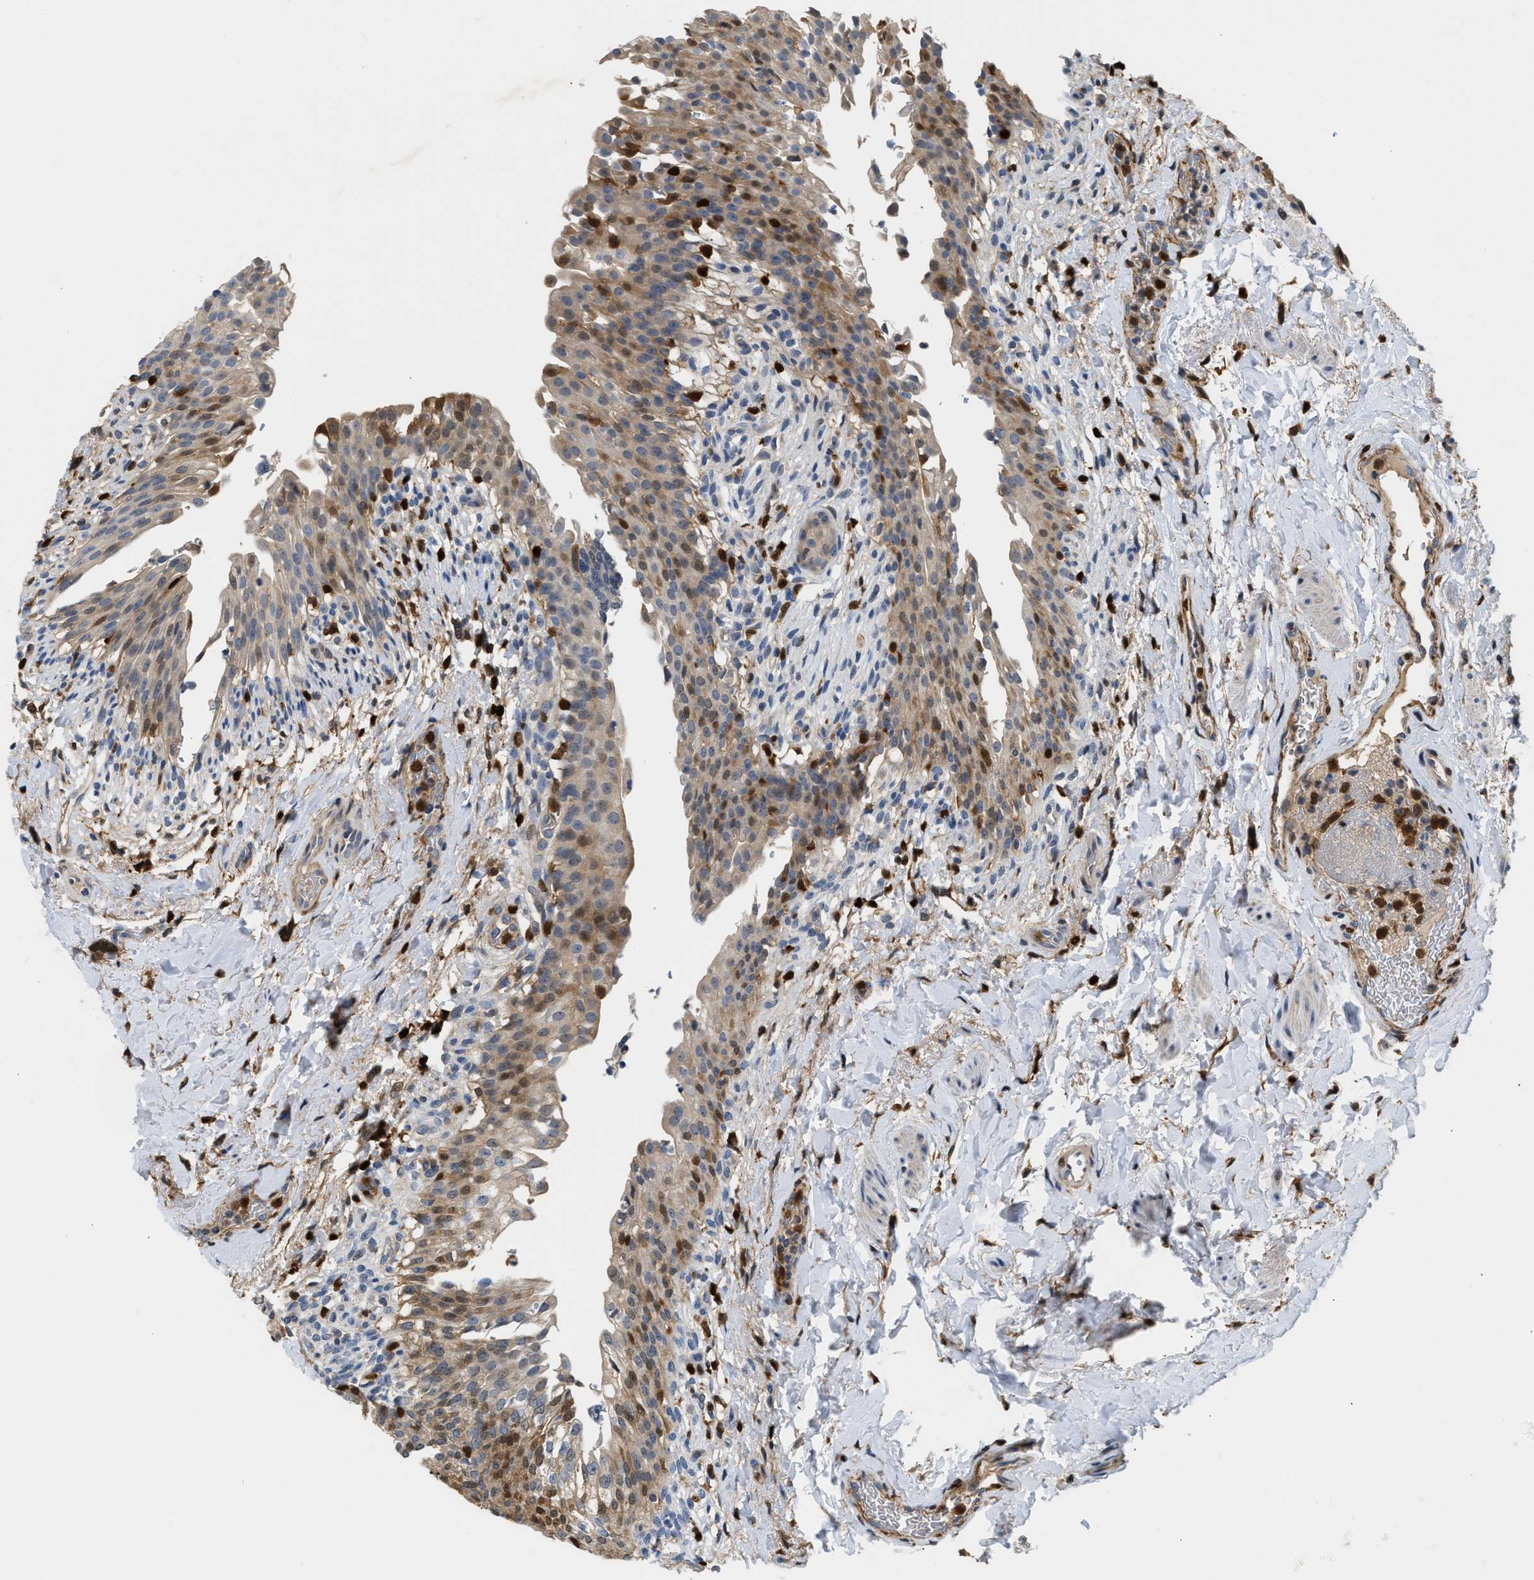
{"staining": {"intensity": "moderate", "quantity": "25%-75%", "location": "cytoplasmic/membranous"}, "tissue": "urinary bladder", "cell_type": "Urothelial cells", "image_type": "normal", "snomed": [{"axis": "morphology", "description": "Normal tissue, NOS"}, {"axis": "topography", "description": "Urinary bladder"}], "caption": "Brown immunohistochemical staining in benign human urinary bladder displays moderate cytoplasmic/membranous staining in about 25%-75% of urothelial cells. (Brightfield microscopy of DAB IHC at high magnification).", "gene": "SLIT2", "patient": {"sex": "female", "age": 60}}